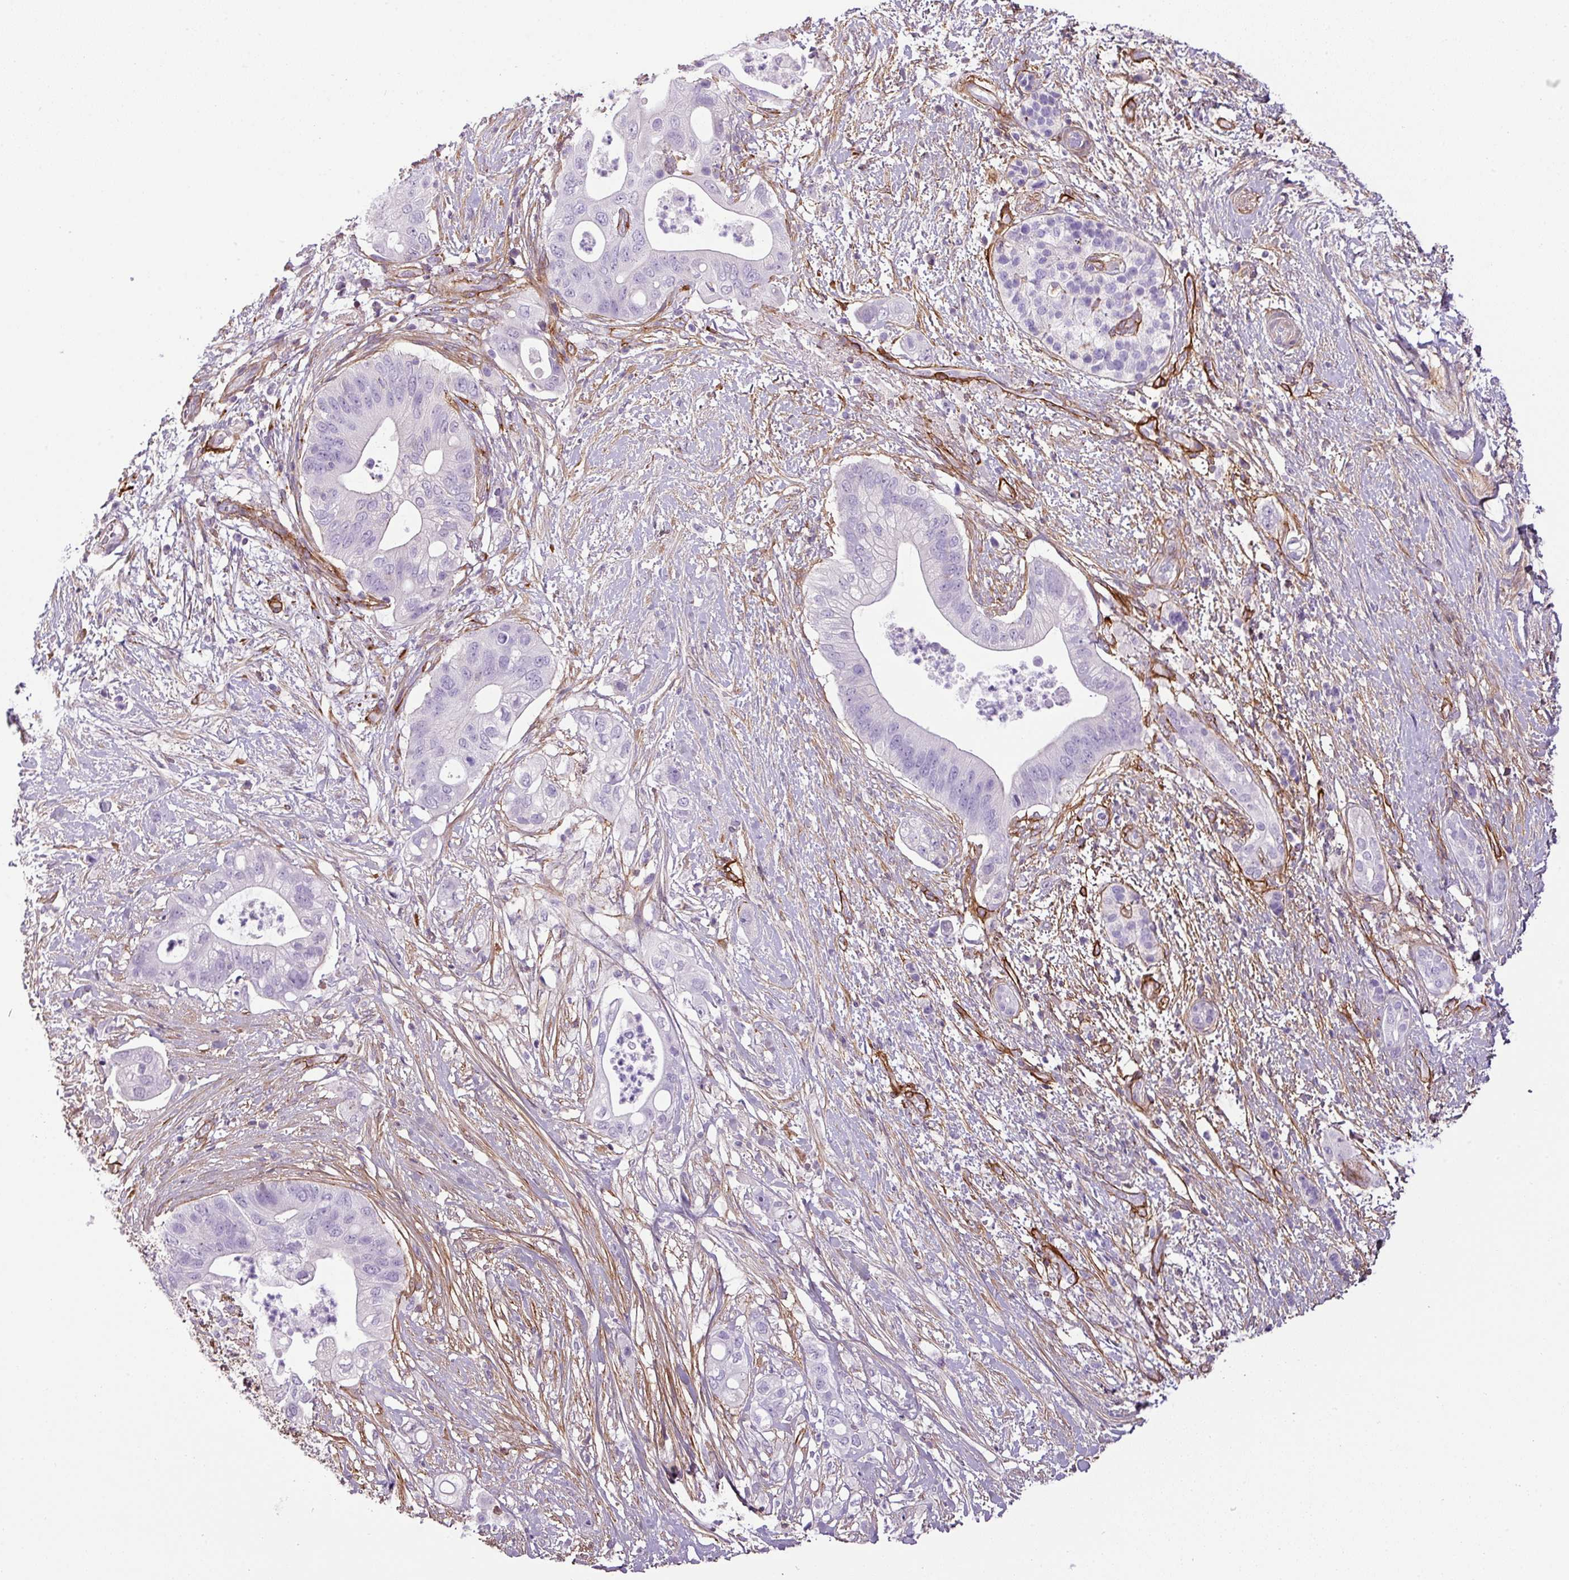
{"staining": {"intensity": "negative", "quantity": "none", "location": "none"}, "tissue": "pancreatic cancer", "cell_type": "Tumor cells", "image_type": "cancer", "snomed": [{"axis": "morphology", "description": "Adenocarcinoma, NOS"}, {"axis": "topography", "description": "Pancreas"}], "caption": "This is an immunohistochemistry image of pancreatic cancer. There is no staining in tumor cells.", "gene": "PARD6G", "patient": {"sex": "female", "age": 72}}